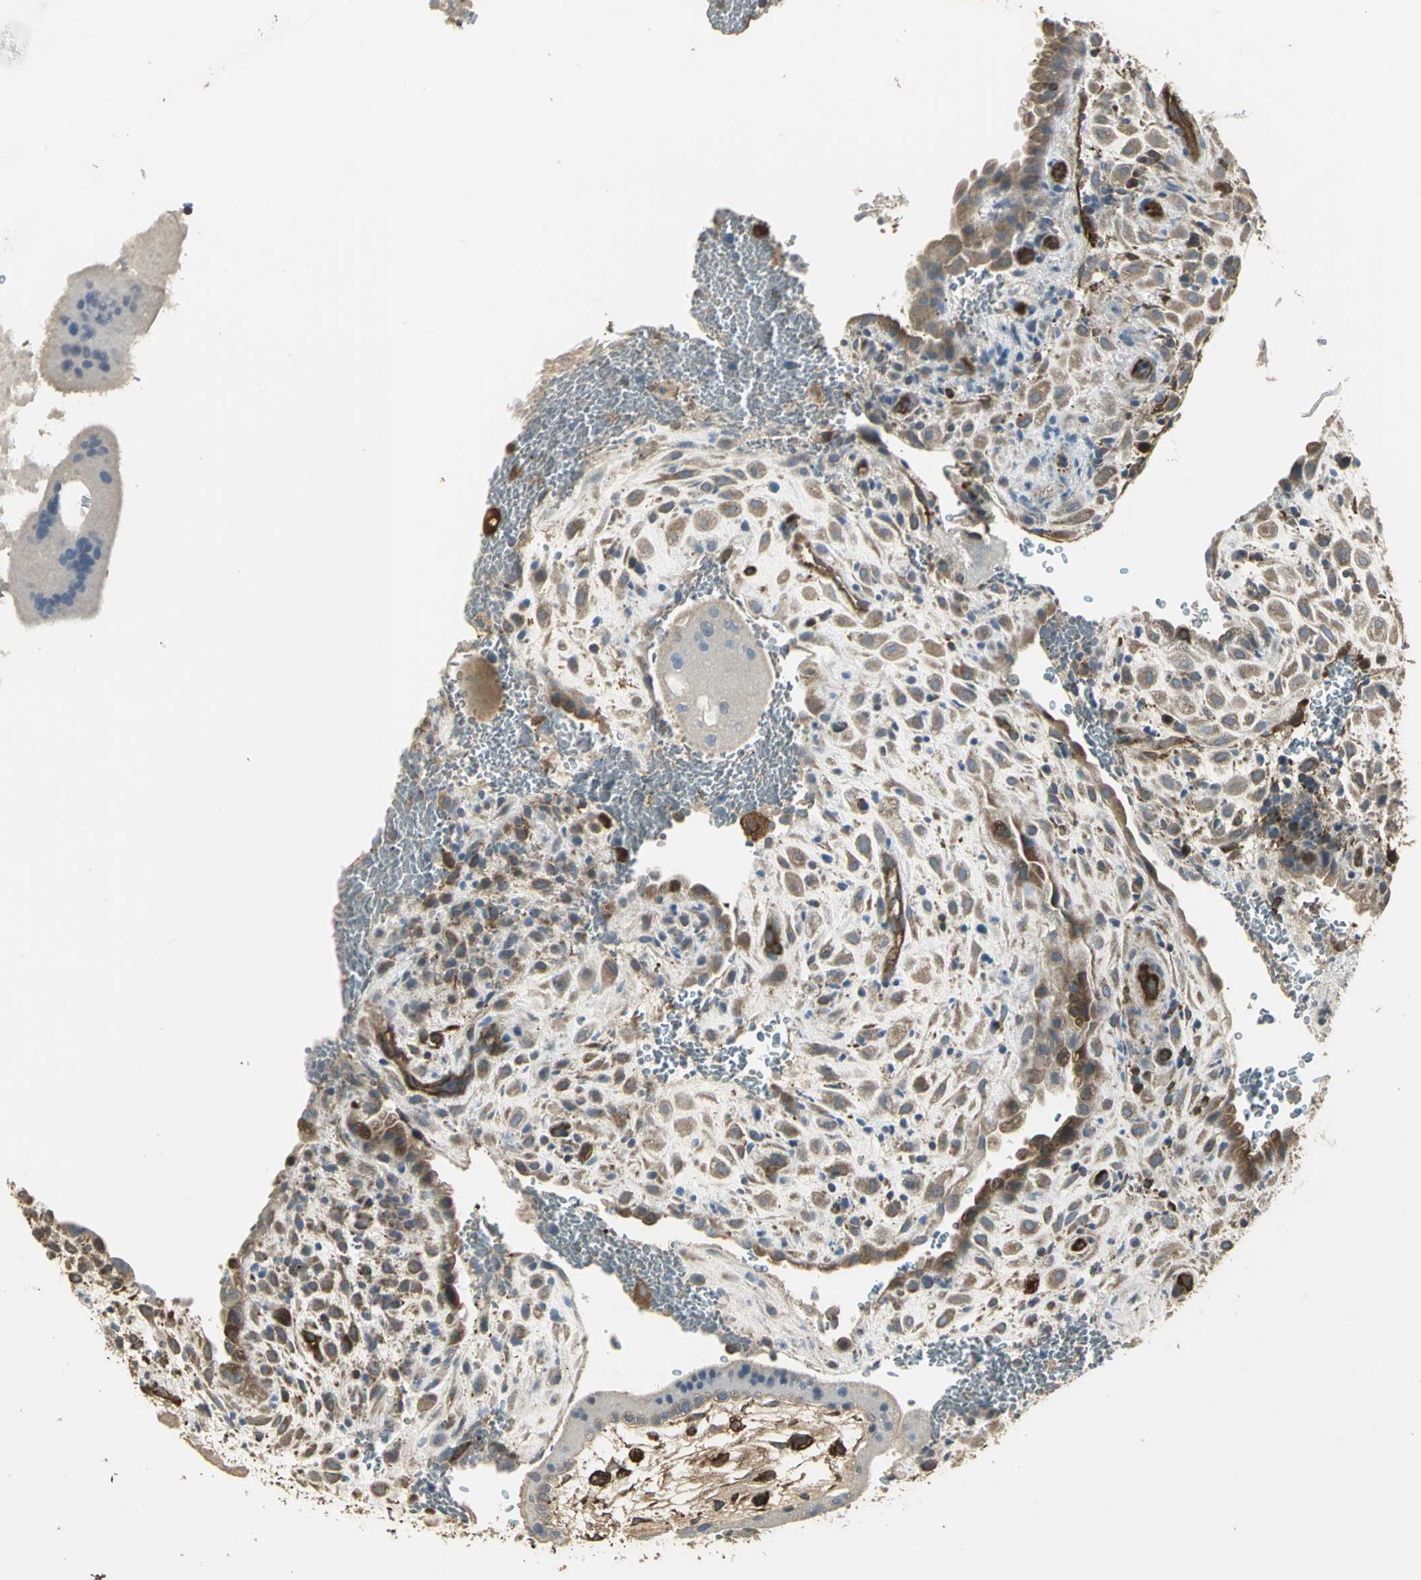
{"staining": {"intensity": "moderate", "quantity": ">75%", "location": "cytoplasmic/membranous"}, "tissue": "placenta", "cell_type": "Decidual cells", "image_type": "normal", "snomed": [{"axis": "morphology", "description": "Normal tissue, NOS"}, {"axis": "topography", "description": "Placenta"}], "caption": "Immunohistochemical staining of normal placenta displays medium levels of moderate cytoplasmic/membranous staining in approximately >75% of decidual cells.", "gene": "PRXL2B", "patient": {"sex": "female", "age": 35}}